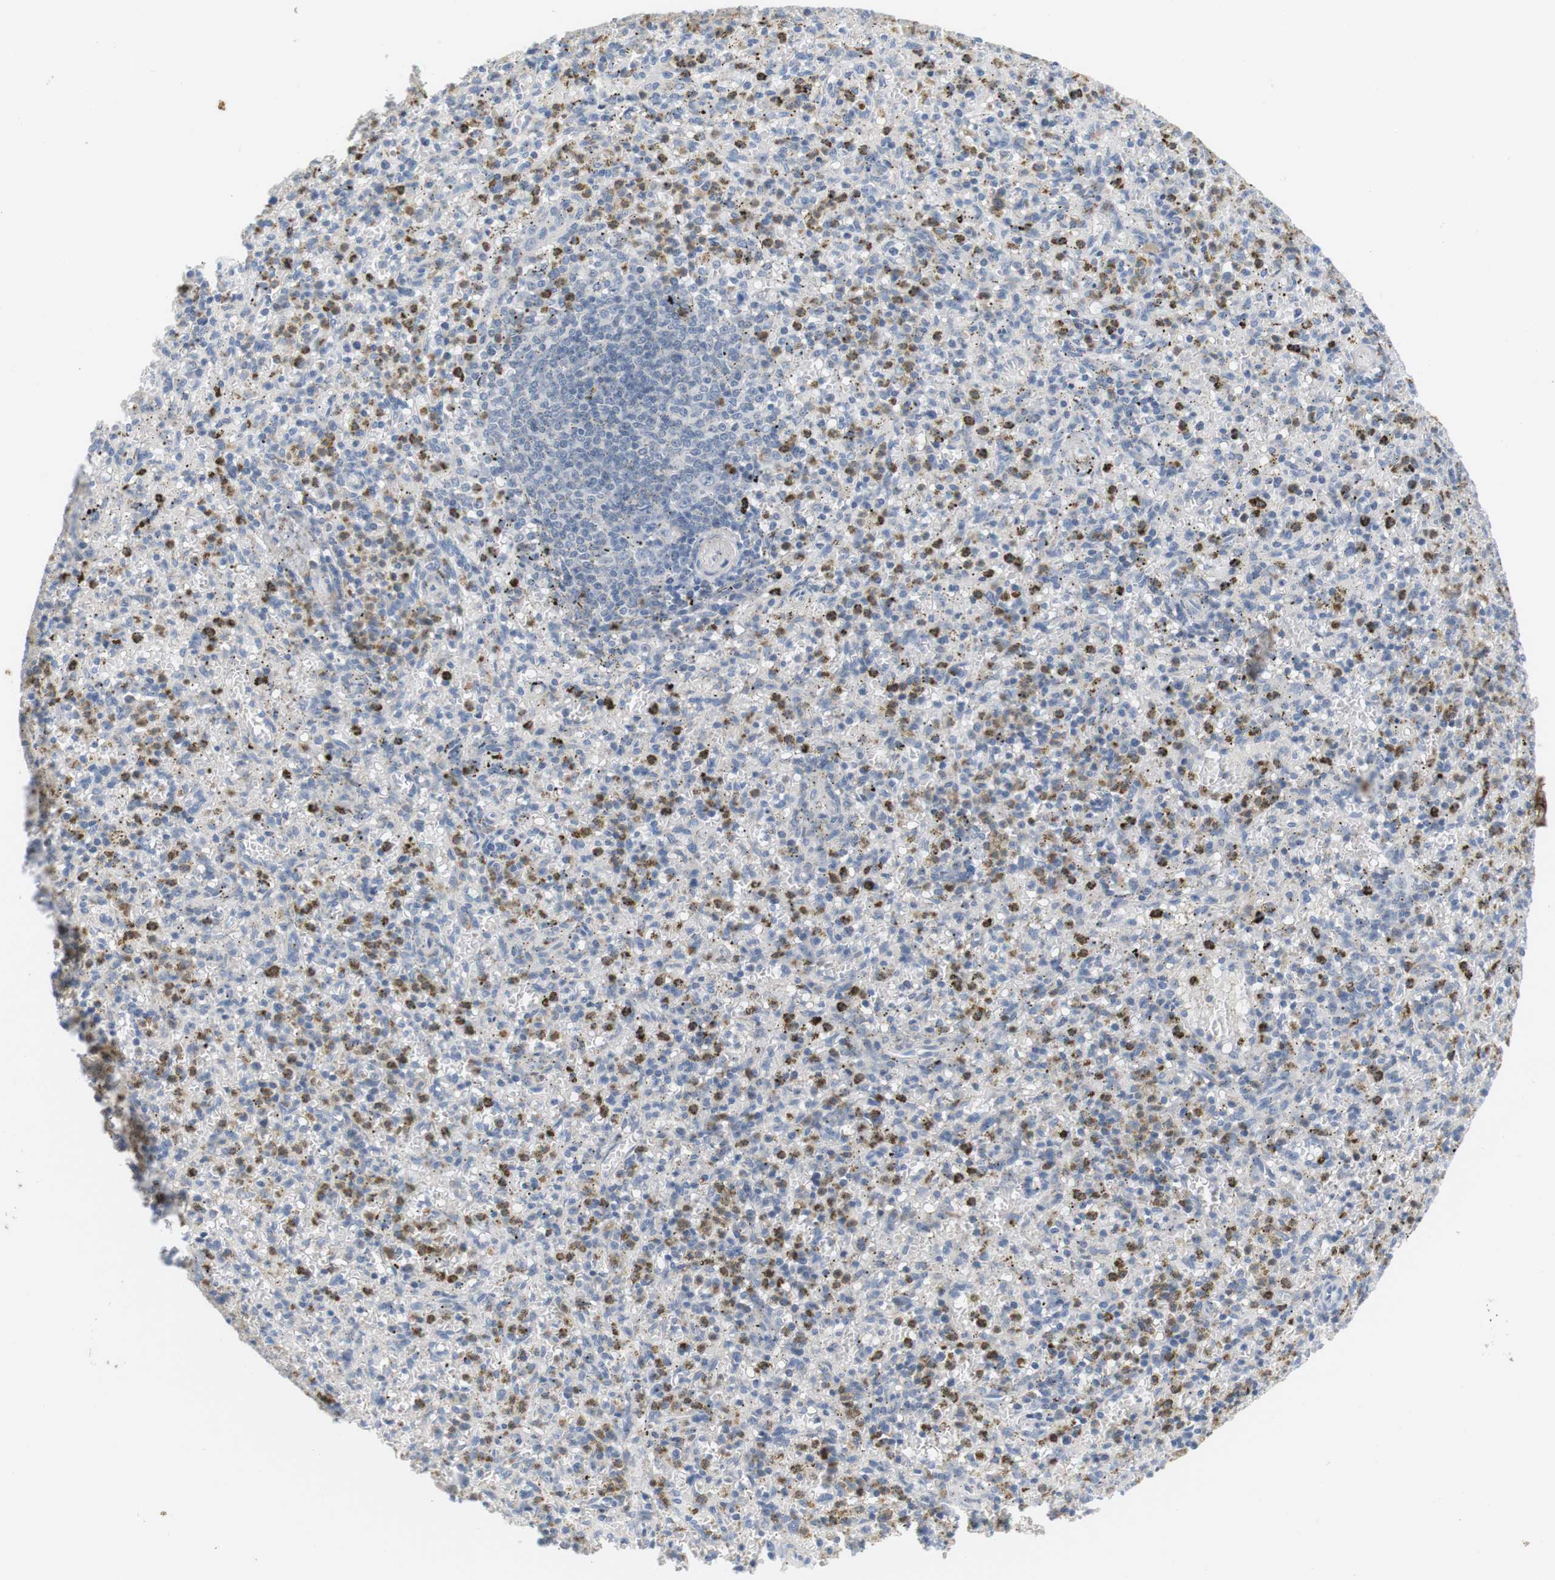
{"staining": {"intensity": "moderate", "quantity": "<25%", "location": "cytoplasmic/membranous"}, "tissue": "spleen", "cell_type": "Cells in red pulp", "image_type": "normal", "snomed": [{"axis": "morphology", "description": "Normal tissue, NOS"}, {"axis": "topography", "description": "Spleen"}], "caption": "DAB (3,3'-diaminobenzidine) immunohistochemical staining of normal spleen displays moderate cytoplasmic/membranous protein staining in about <25% of cells in red pulp.", "gene": "CD300E", "patient": {"sex": "male", "age": 72}}